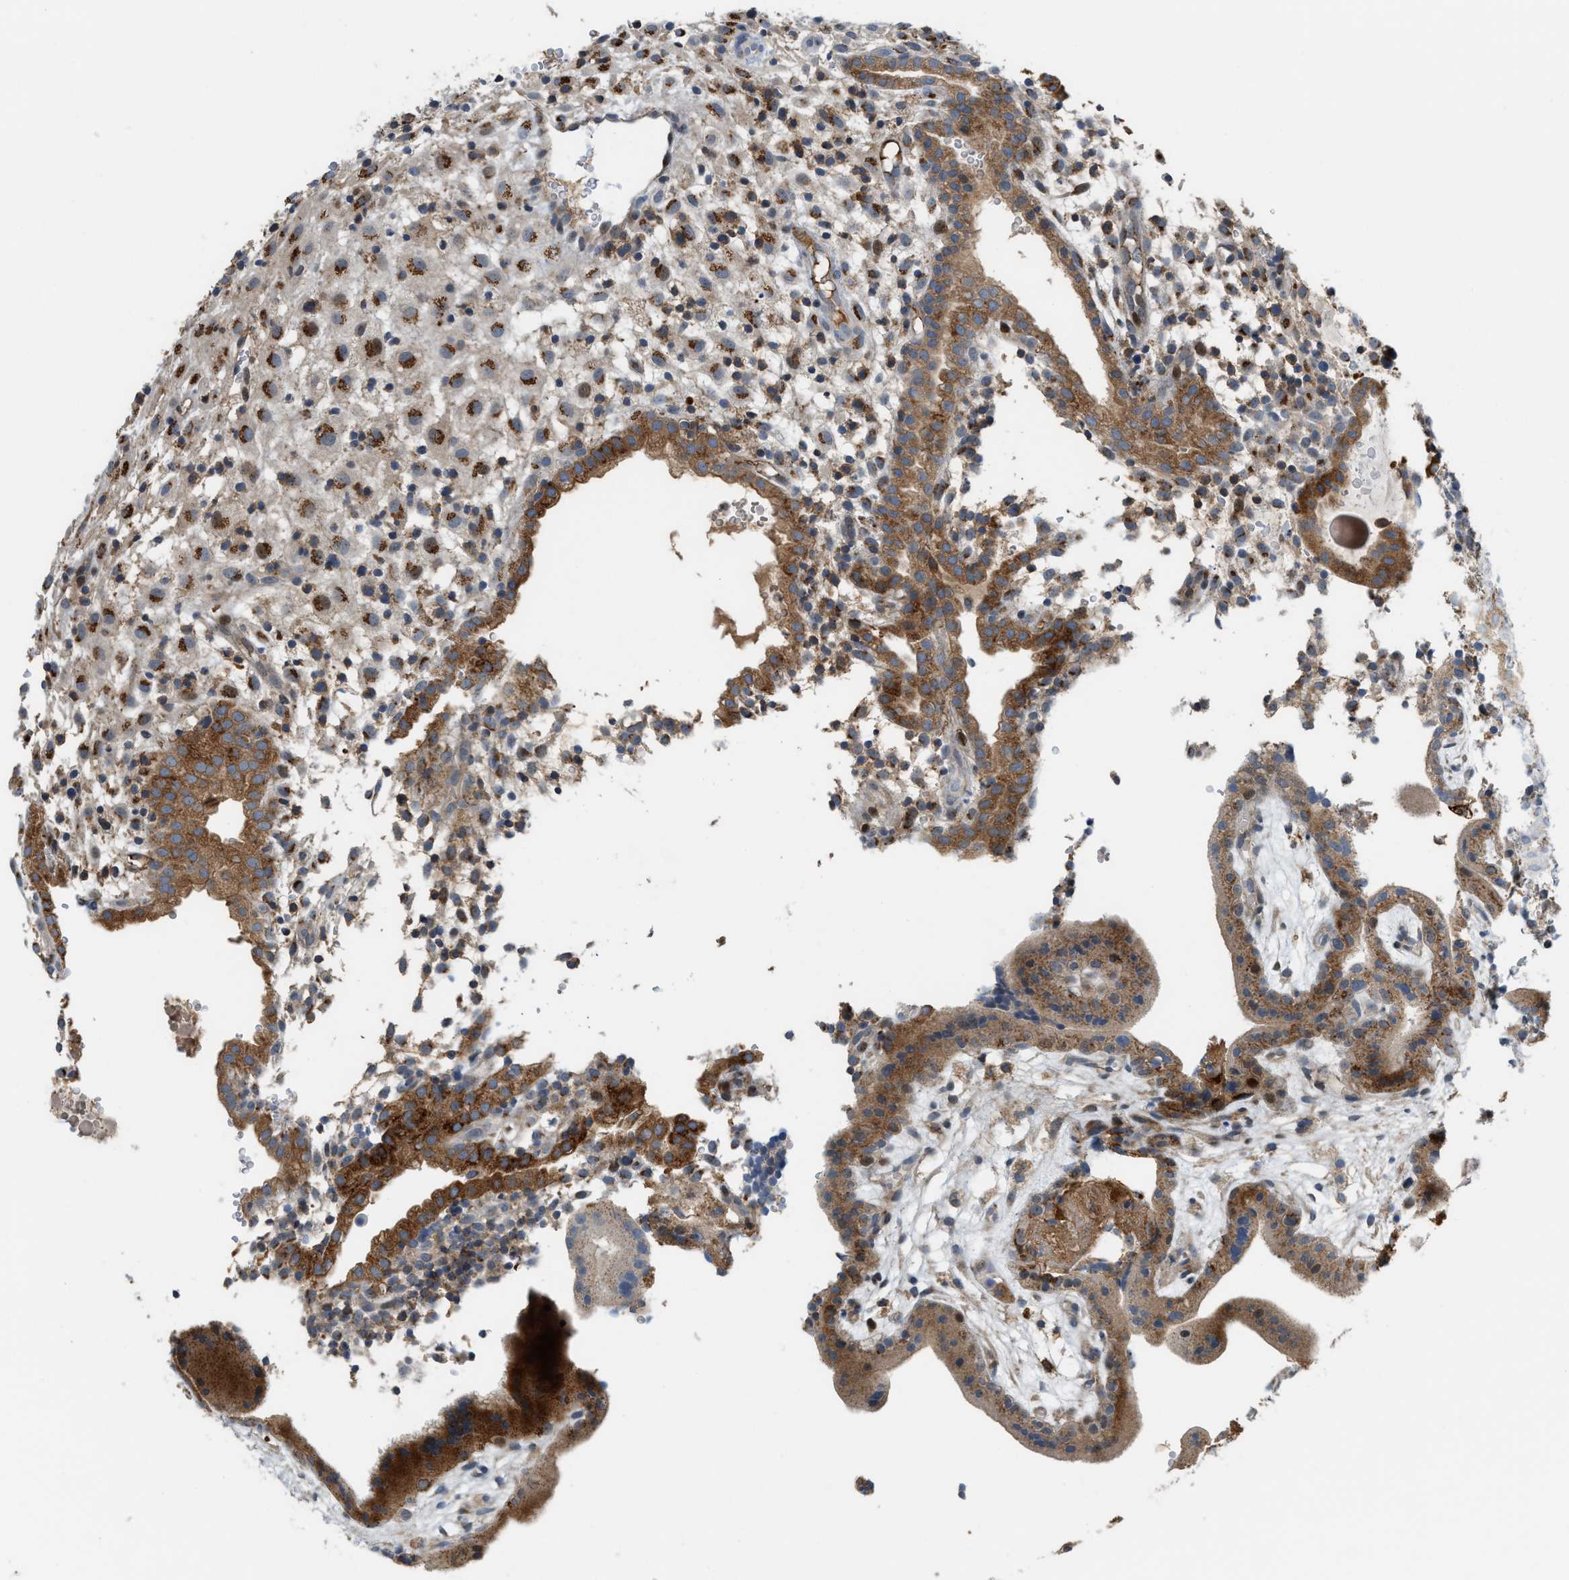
{"staining": {"intensity": "moderate", "quantity": ">75%", "location": "cytoplasmic/membranous"}, "tissue": "placenta", "cell_type": "Decidual cells", "image_type": "normal", "snomed": [{"axis": "morphology", "description": "Normal tissue, NOS"}, {"axis": "topography", "description": "Placenta"}], "caption": "IHC image of normal placenta: placenta stained using immunohistochemistry demonstrates medium levels of moderate protein expression localized specifically in the cytoplasmic/membranous of decidual cells, appearing as a cytoplasmic/membranous brown color.", "gene": "DIPK1A", "patient": {"sex": "female", "age": 18}}